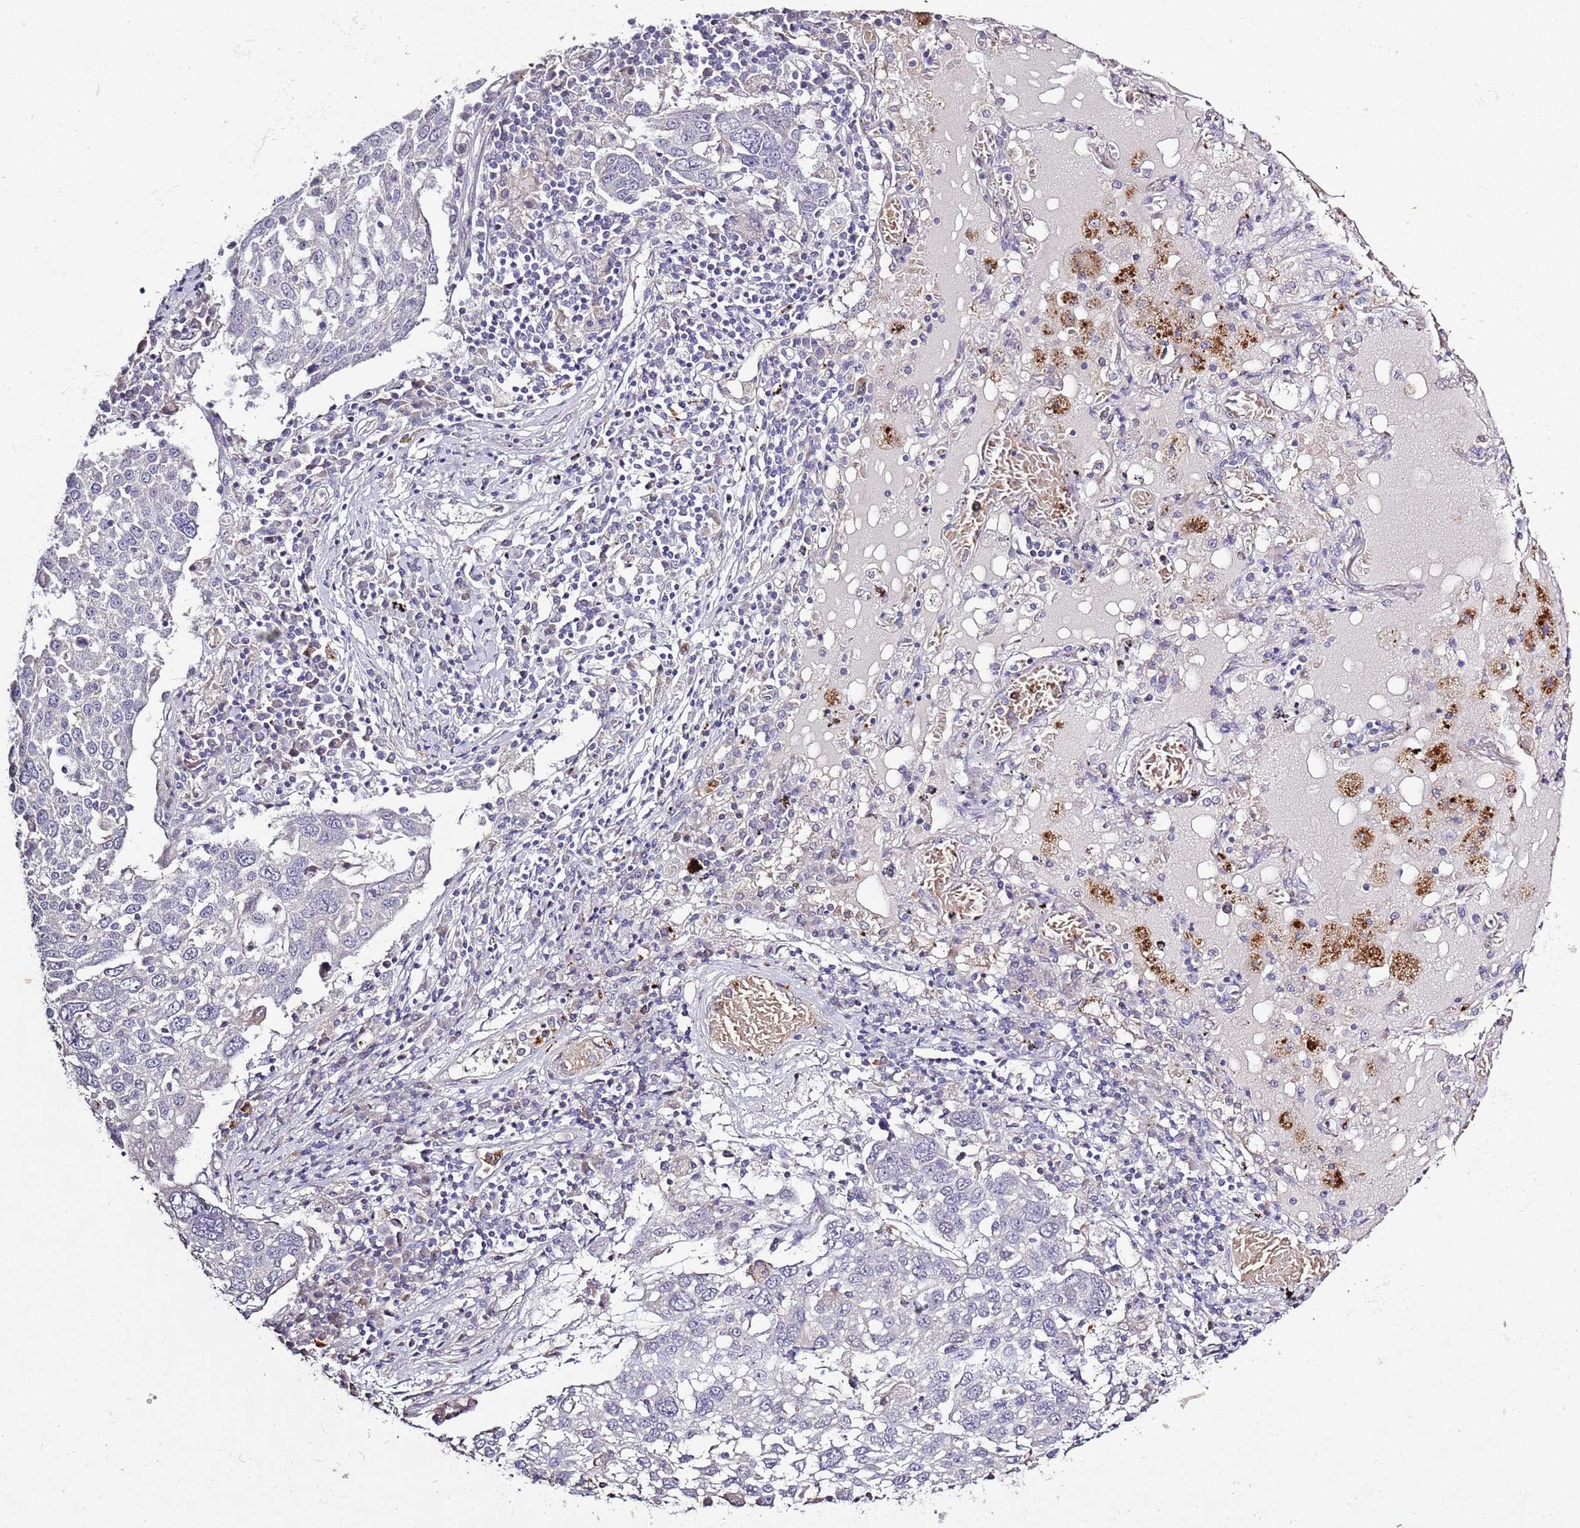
{"staining": {"intensity": "negative", "quantity": "none", "location": "none"}, "tissue": "lung cancer", "cell_type": "Tumor cells", "image_type": "cancer", "snomed": [{"axis": "morphology", "description": "Squamous cell carcinoma, NOS"}, {"axis": "topography", "description": "Lung"}], "caption": "This is an immunohistochemistry (IHC) histopathology image of human lung squamous cell carcinoma. There is no expression in tumor cells.", "gene": "P2RY13", "patient": {"sex": "male", "age": 65}}